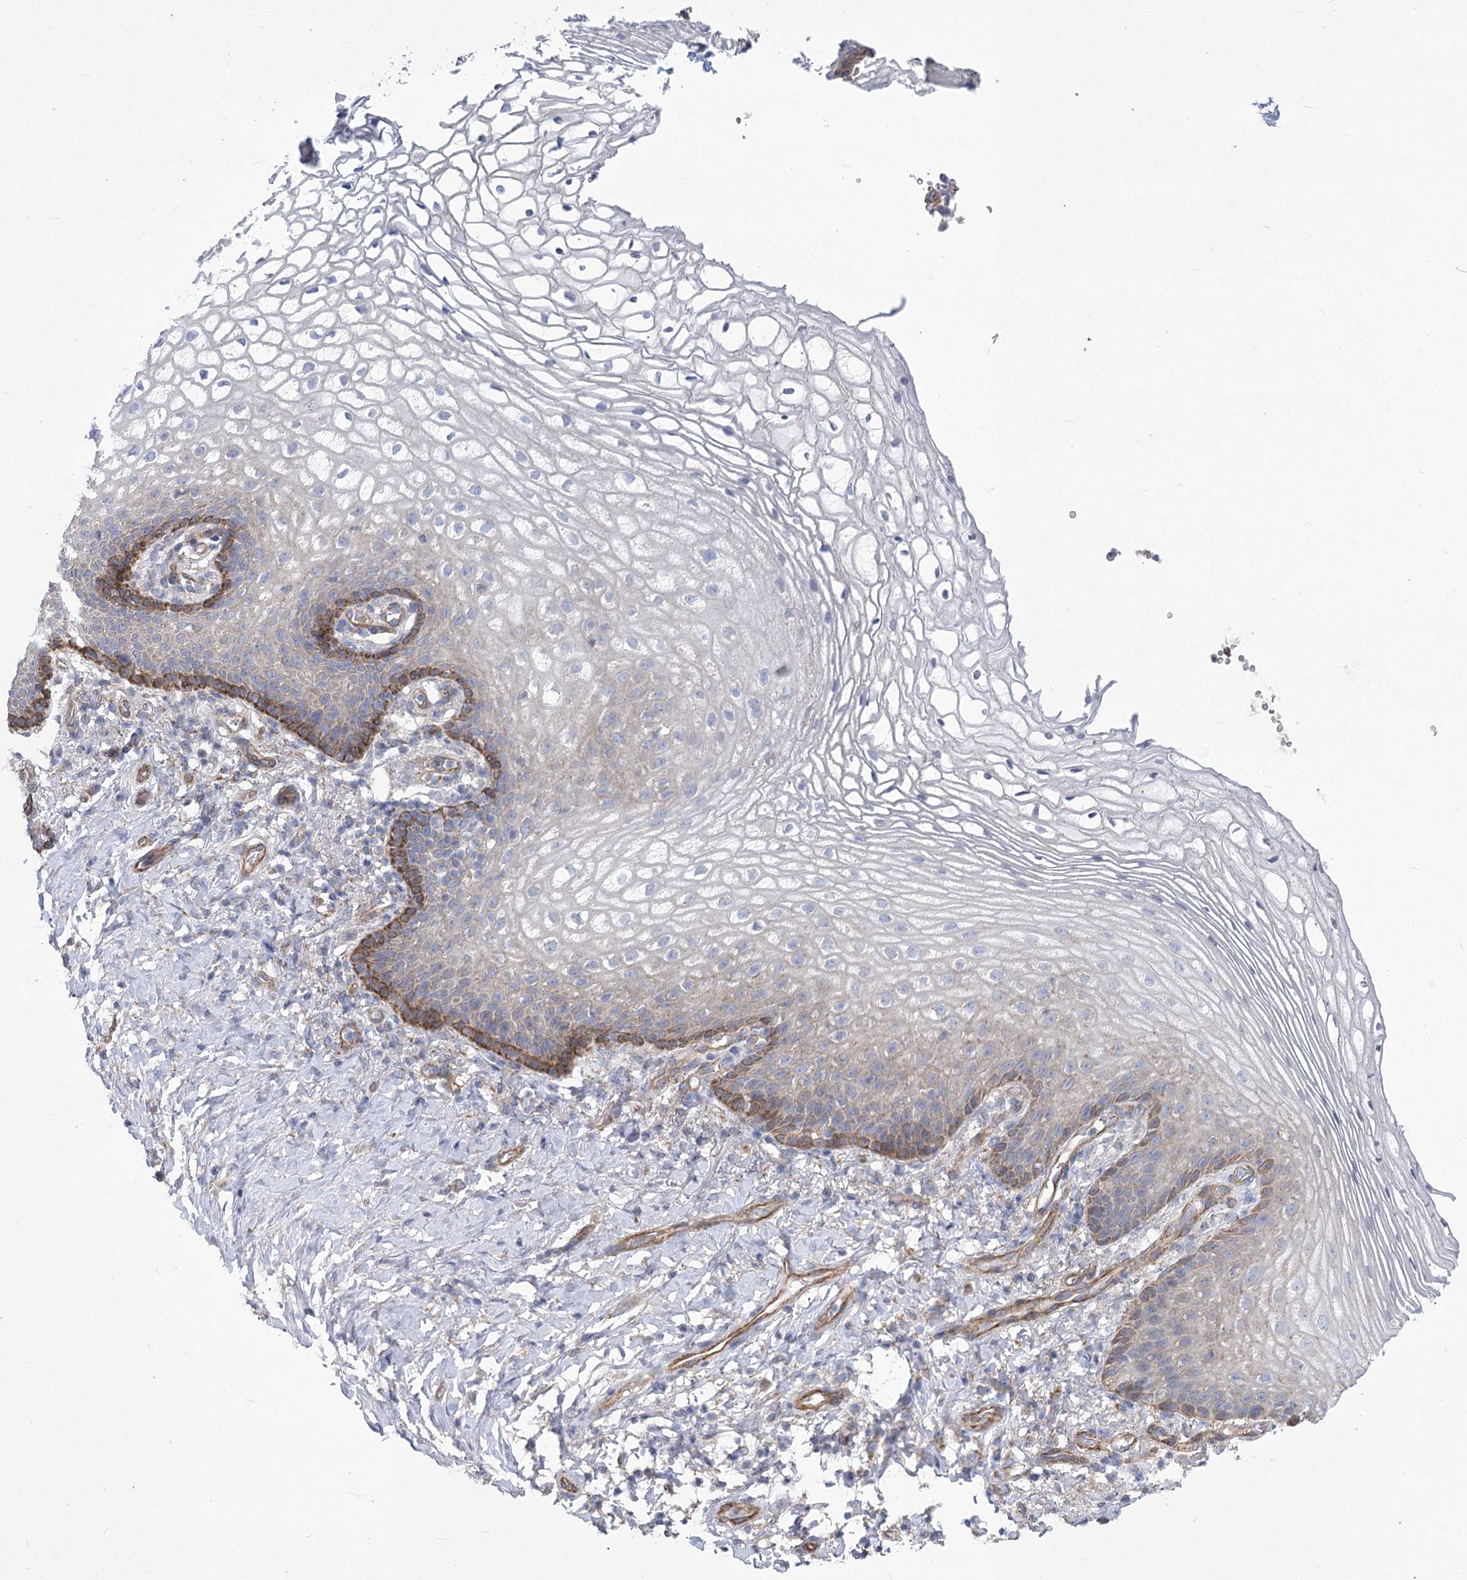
{"staining": {"intensity": "moderate", "quantity": "<25%", "location": "cytoplasmic/membranous"}, "tissue": "vagina", "cell_type": "Squamous epithelial cells", "image_type": "normal", "snomed": [{"axis": "morphology", "description": "Normal tissue, NOS"}, {"axis": "topography", "description": "Vagina"}], "caption": "A low amount of moderate cytoplasmic/membranous positivity is present in about <25% of squamous epithelial cells in unremarkable vagina.", "gene": "RMDN2", "patient": {"sex": "female", "age": 60}}